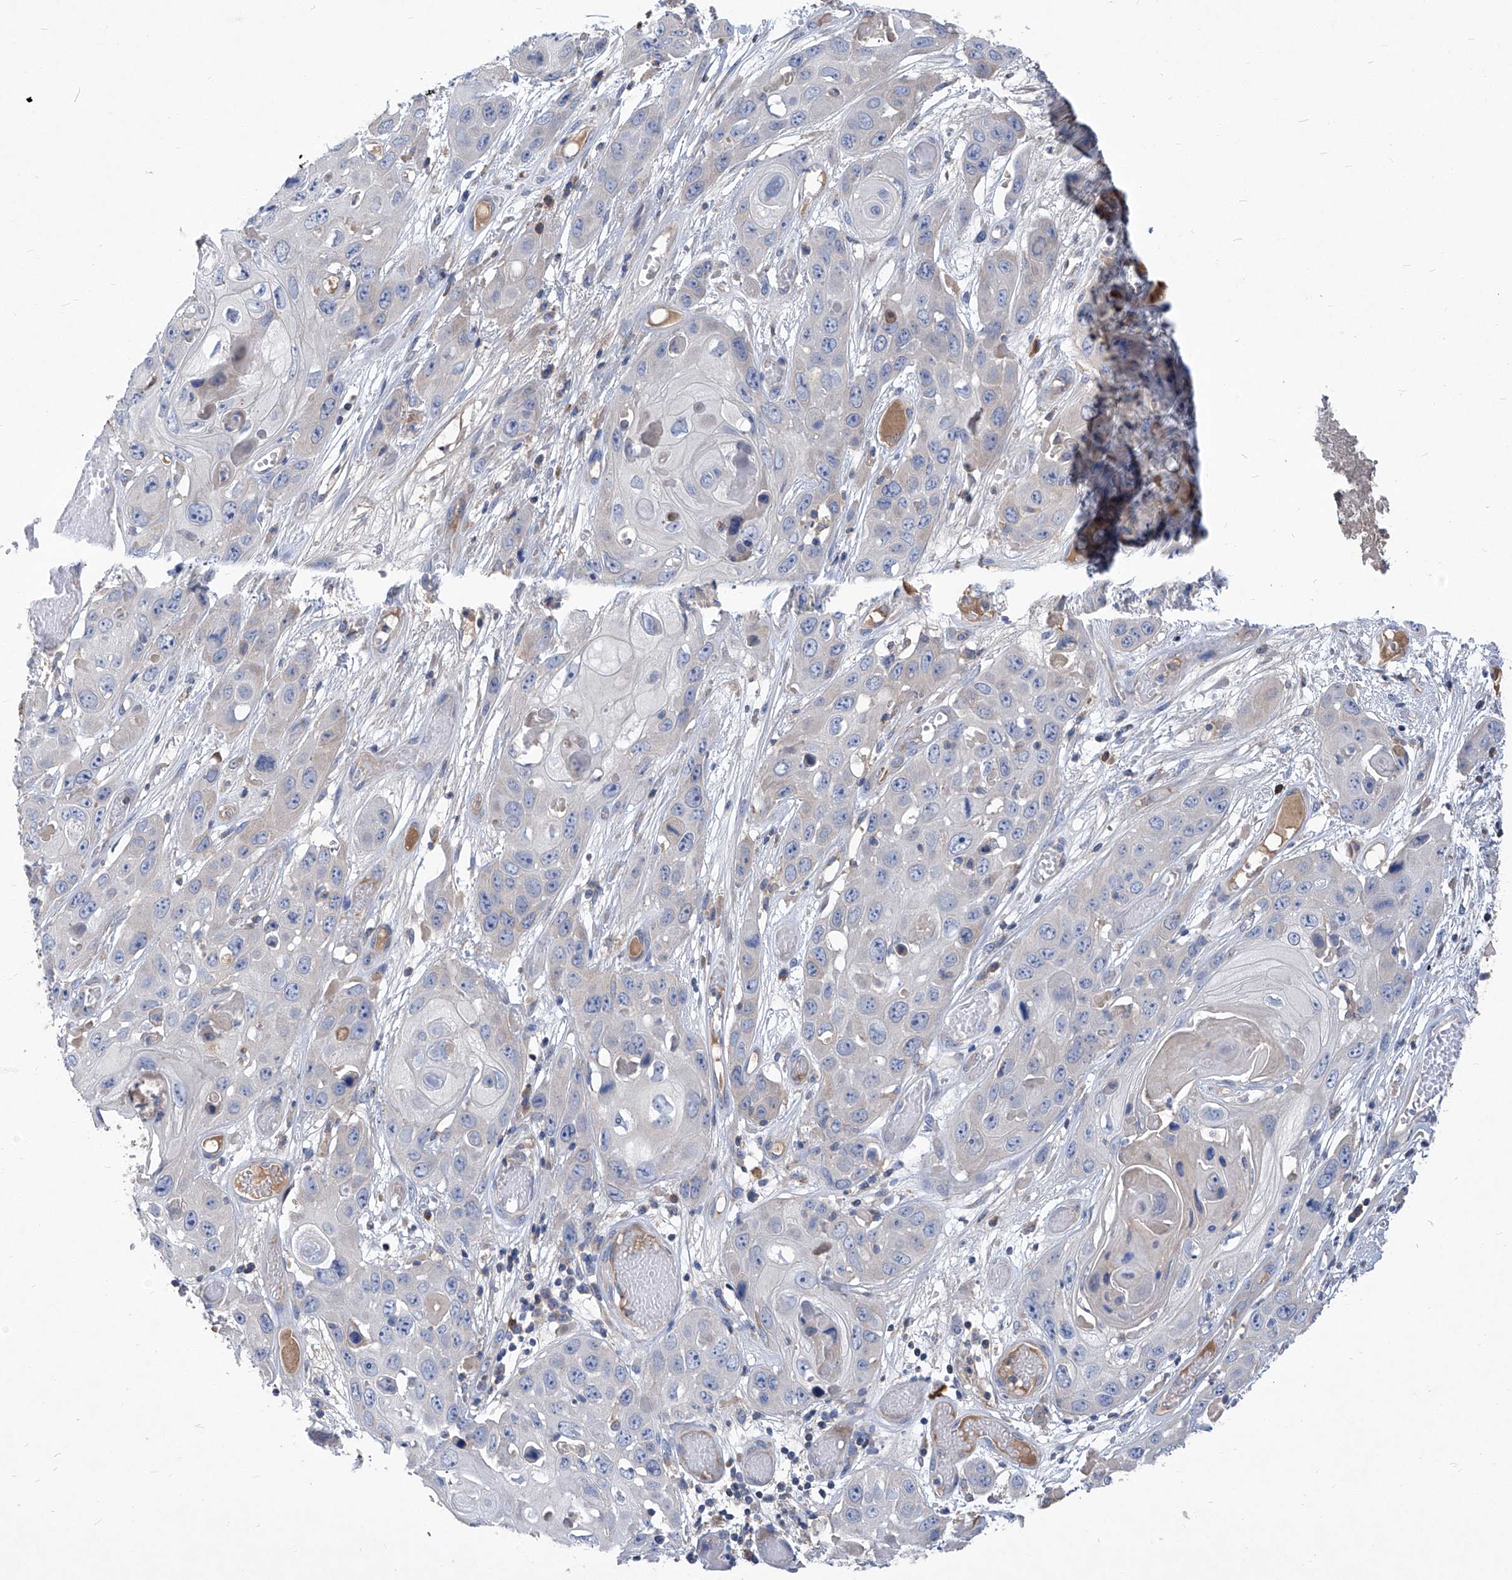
{"staining": {"intensity": "negative", "quantity": "none", "location": "none"}, "tissue": "skin cancer", "cell_type": "Tumor cells", "image_type": "cancer", "snomed": [{"axis": "morphology", "description": "Squamous cell carcinoma, NOS"}, {"axis": "topography", "description": "Skin"}], "caption": "High power microscopy image of an immunohistochemistry (IHC) histopathology image of skin cancer (squamous cell carcinoma), revealing no significant positivity in tumor cells.", "gene": "EPHA8", "patient": {"sex": "male", "age": 55}}